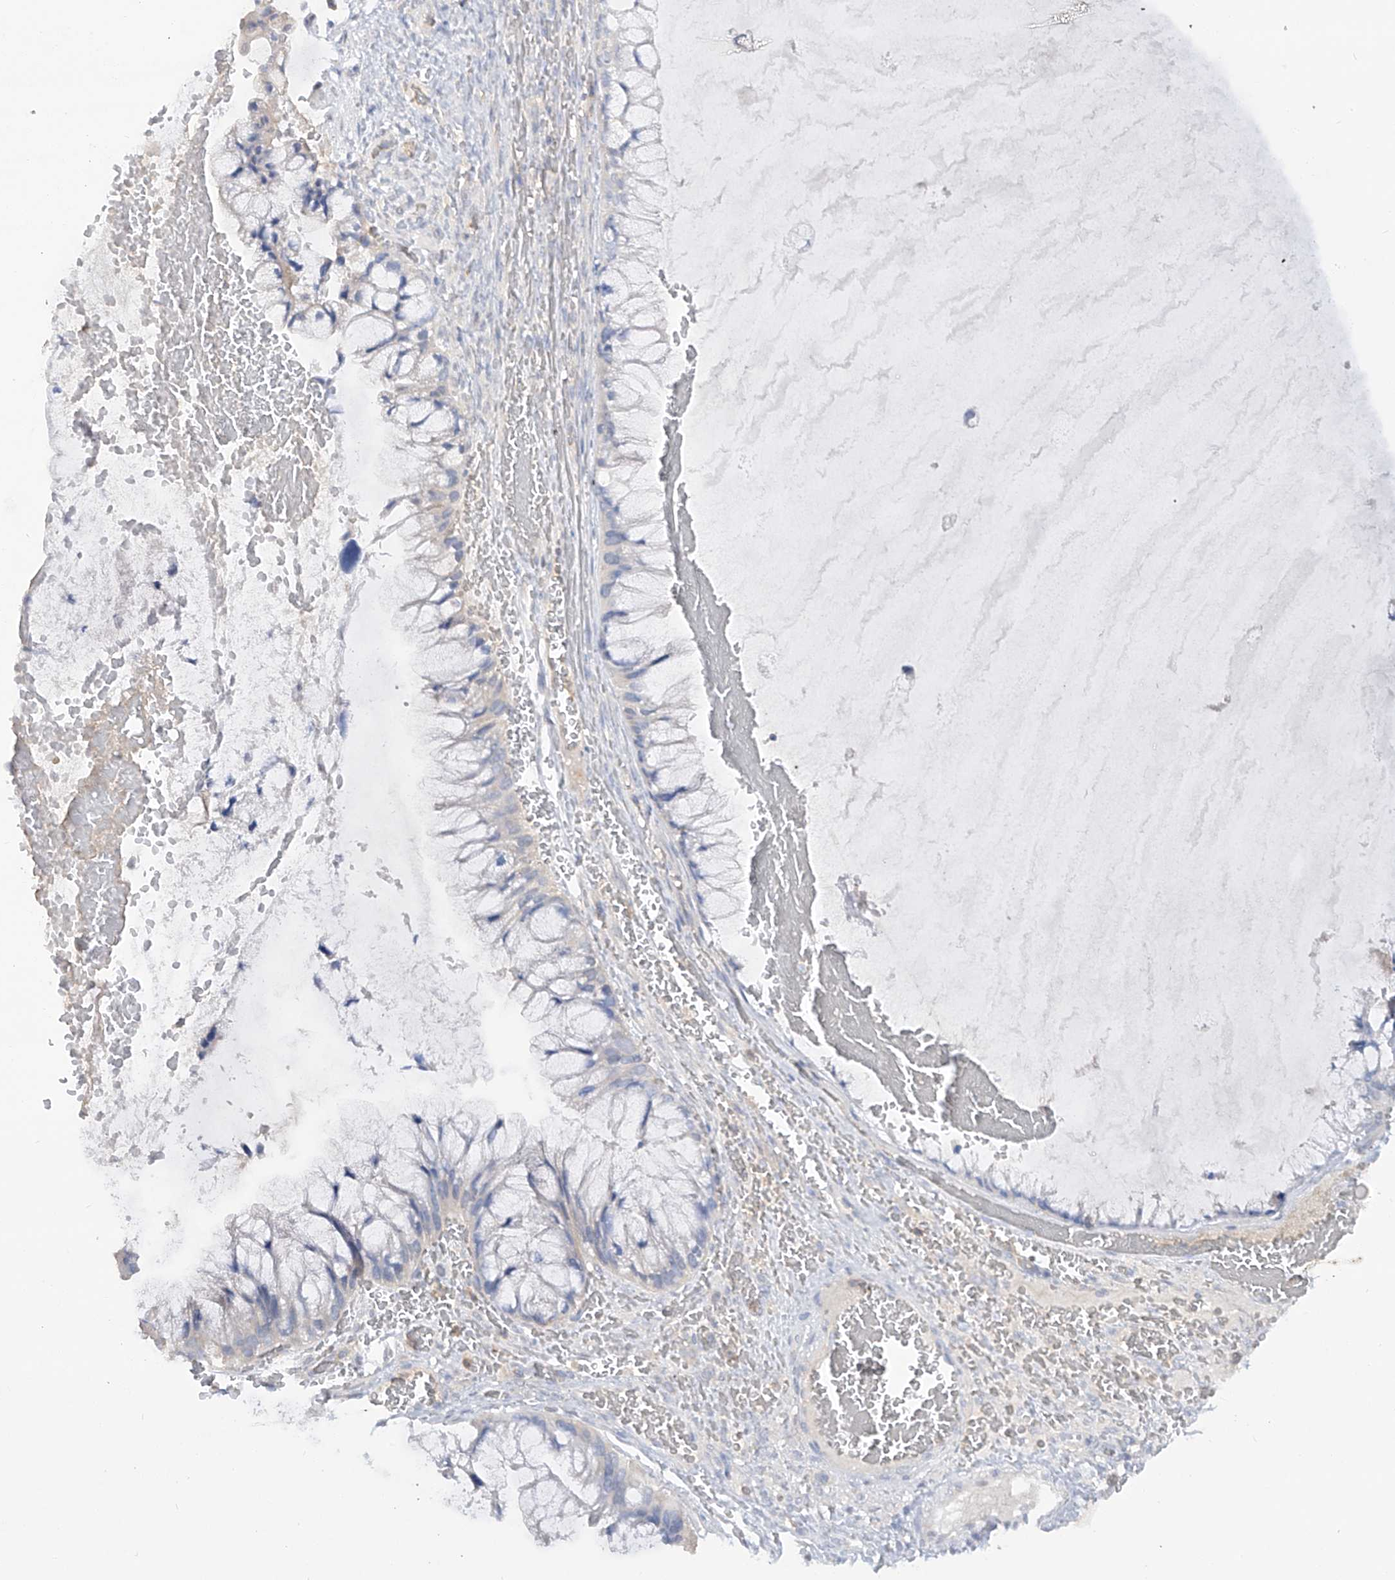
{"staining": {"intensity": "negative", "quantity": "none", "location": "none"}, "tissue": "ovarian cancer", "cell_type": "Tumor cells", "image_type": "cancer", "snomed": [{"axis": "morphology", "description": "Cystadenocarcinoma, mucinous, NOS"}, {"axis": "topography", "description": "Ovary"}], "caption": "Immunohistochemistry histopathology image of neoplastic tissue: mucinous cystadenocarcinoma (ovarian) stained with DAB reveals no significant protein expression in tumor cells. The staining is performed using DAB brown chromogen with nuclei counter-stained in using hematoxylin.", "gene": "HAS3", "patient": {"sex": "female", "age": 37}}